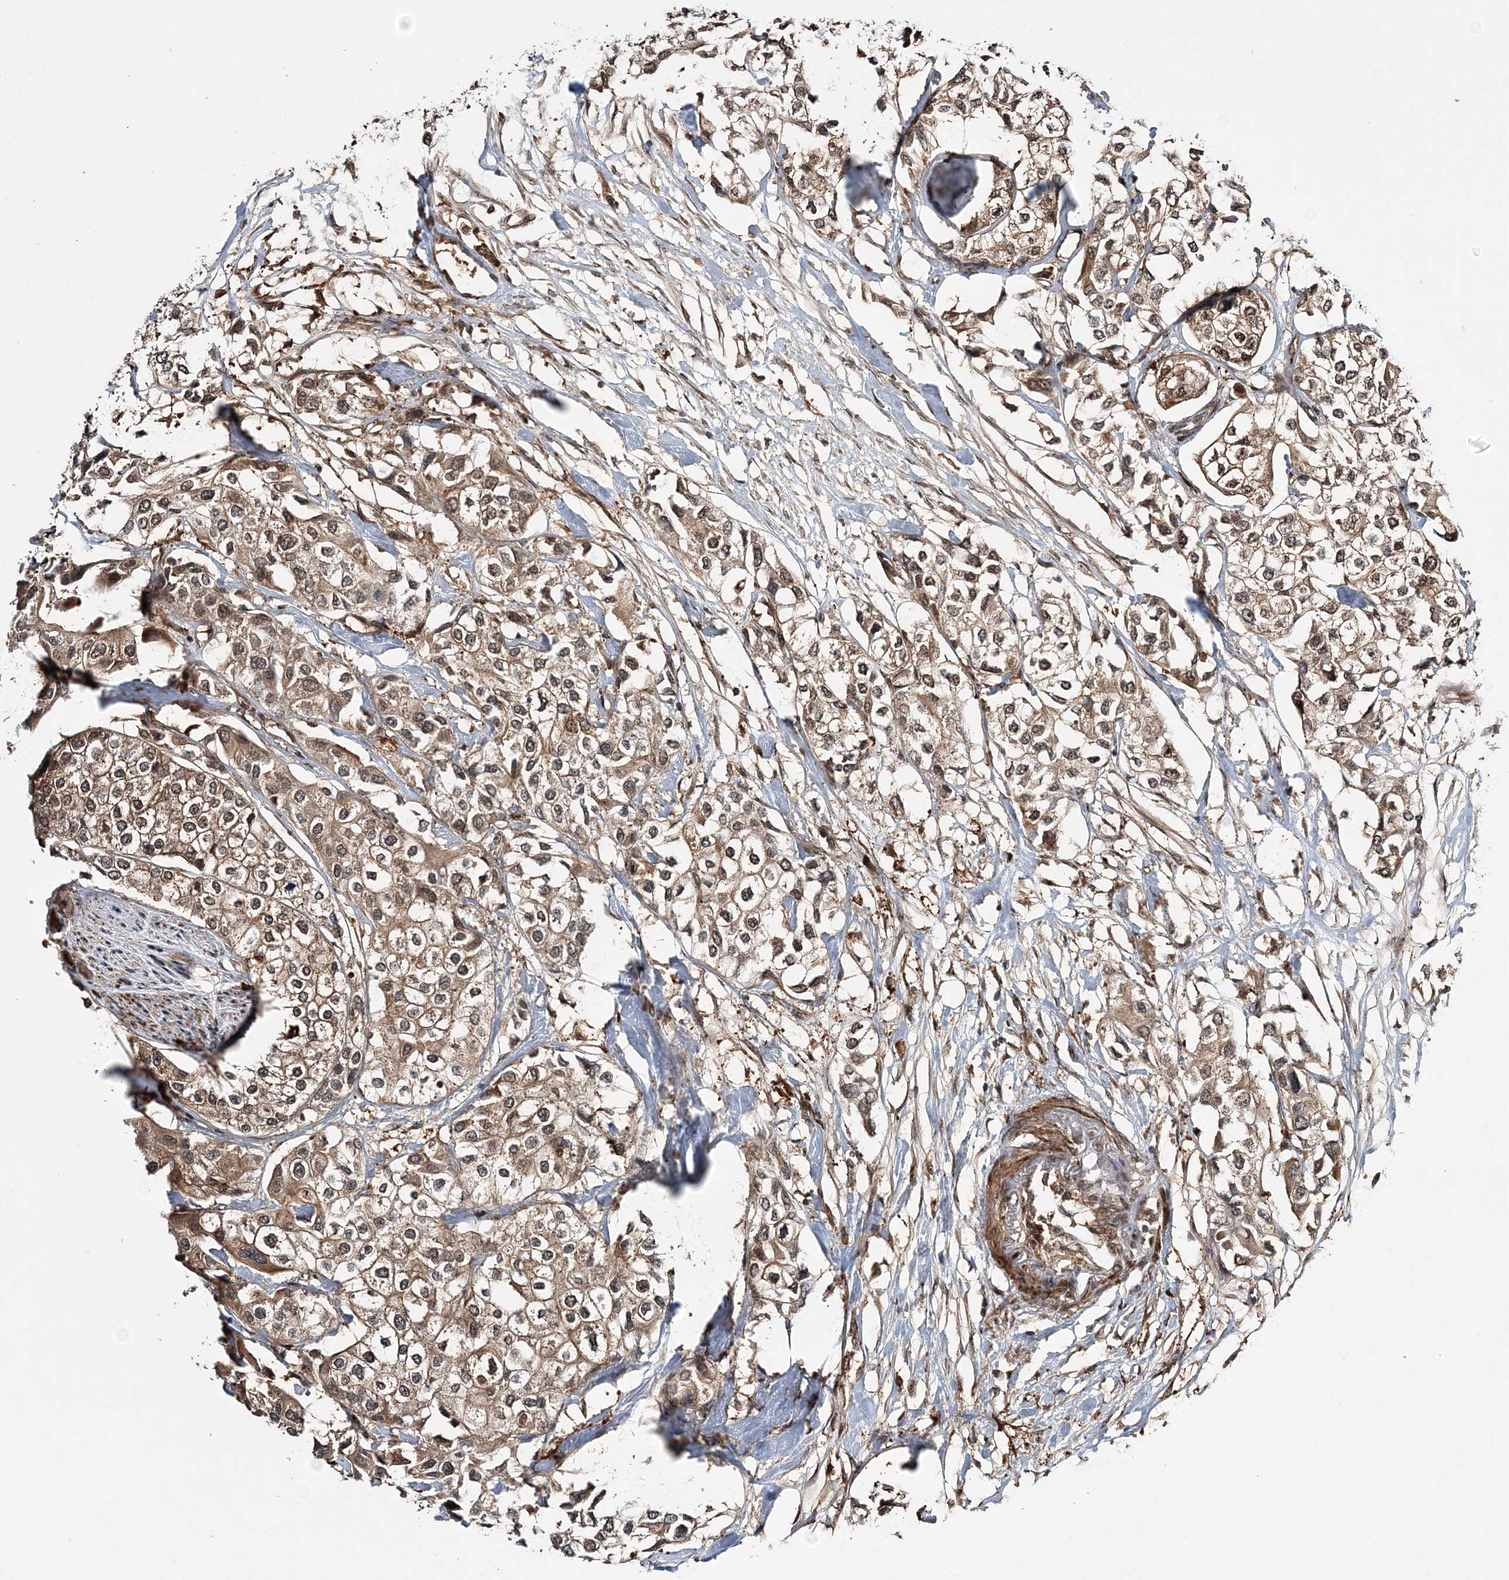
{"staining": {"intensity": "moderate", "quantity": ">75%", "location": "cytoplasmic/membranous"}, "tissue": "urothelial cancer", "cell_type": "Tumor cells", "image_type": "cancer", "snomed": [{"axis": "morphology", "description": "Urothelial carcinoma, High grade"}, {"axis": "topography", "description": "Urinary bladder"}], "caption": "Immunohistochemical staining of human urothelial carcinoma (high-grade) exhibits medium levels of moderate cytoplasmic/membranous protein expression in approximately >75% of tumor cells. The protein of interest is stained brown, and the nuclei are stained in blue (DAB (3,3'-diaminobenzidine) IHC with brightfield microscopy, high magnification).", "gene": "UBTD2", "patient": {"sex": "male", "age": 64}}